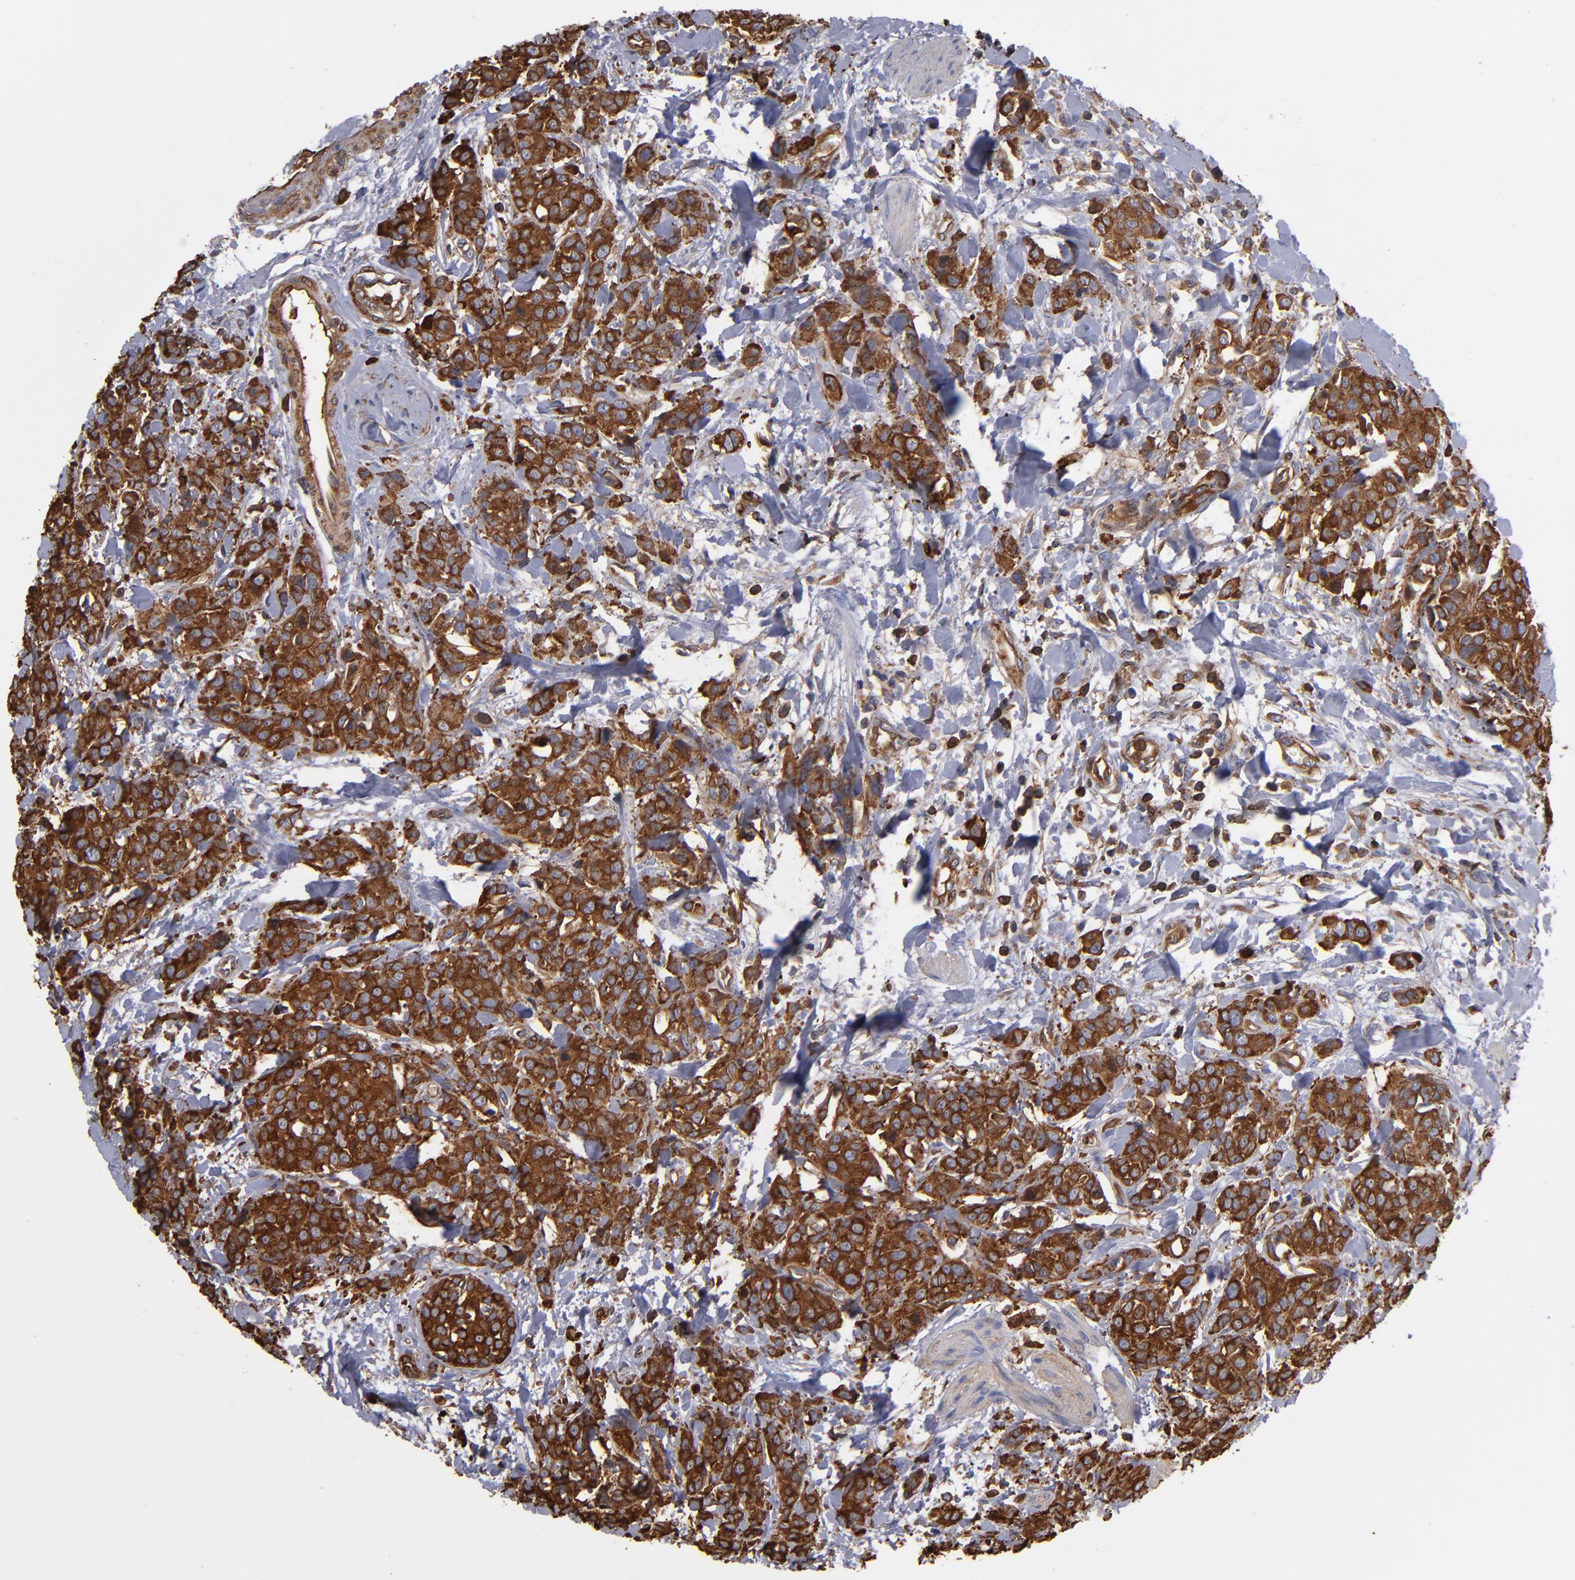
{"staining": {"intensity": "moderate", "quantity": ">75%", "location": "cytoplasmic/membranous"}, "tissue": "urothelial cancer", "cell_type": "Tumor cells", "image_type": "cancer", "snomed": [{"axis": "morphology", "description": "Urothelial carcinoma, High grade"}, {"axis": "topography", "description": "Urinary bladder"}], "caption": "A high-resolution image shows immunohistochemistry staining of urothelial cancer, which exhibits moderate cytoplasmic/membranous staining in approximately >75% of tumor cells.", "gene": "ACTN4", "patient": {"sex": "male", "age": 56}}